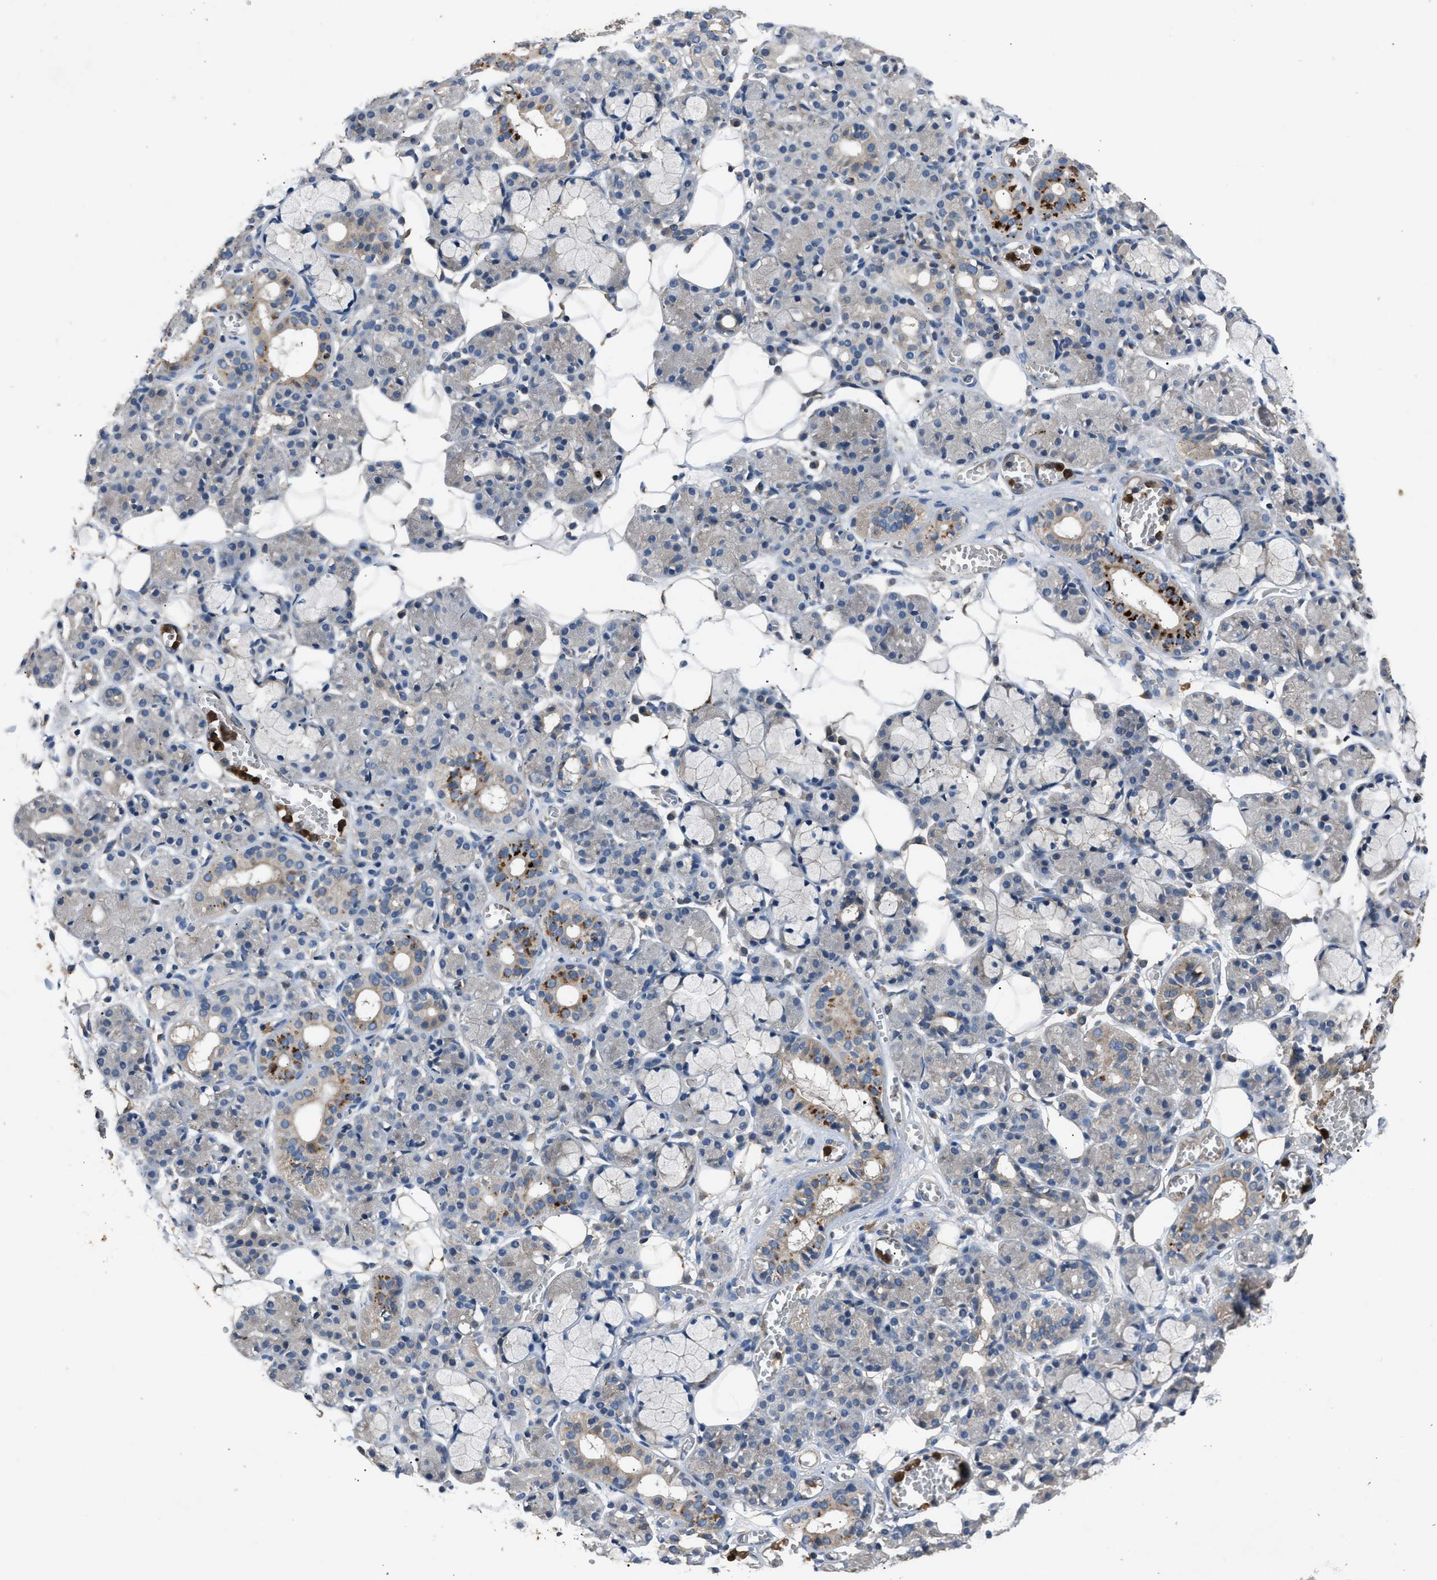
{"staining": {"intensity": "moderate", "quantity": "<25%", "location": "cytoplasmic/membranous"}, "tissue": "salivary gland", "cell_type": "Glandular cells", "image_type": "normal", "snomed": [{"axis": "morphology", "description": "Normal tissue, NOS"}, {"axis": "topography", "description": "Salivary gland"}], "caption": "Immunohistochemistry of normal salivary gland demonstrates low levels of moderate cytoplasmic/membranous expression in about <25% of glandular cells. (DAB IHC, brown staining for protein, blue staining for nuclei).", "gene": "PPID", "patient": {"sex": "male", "age": 63}}